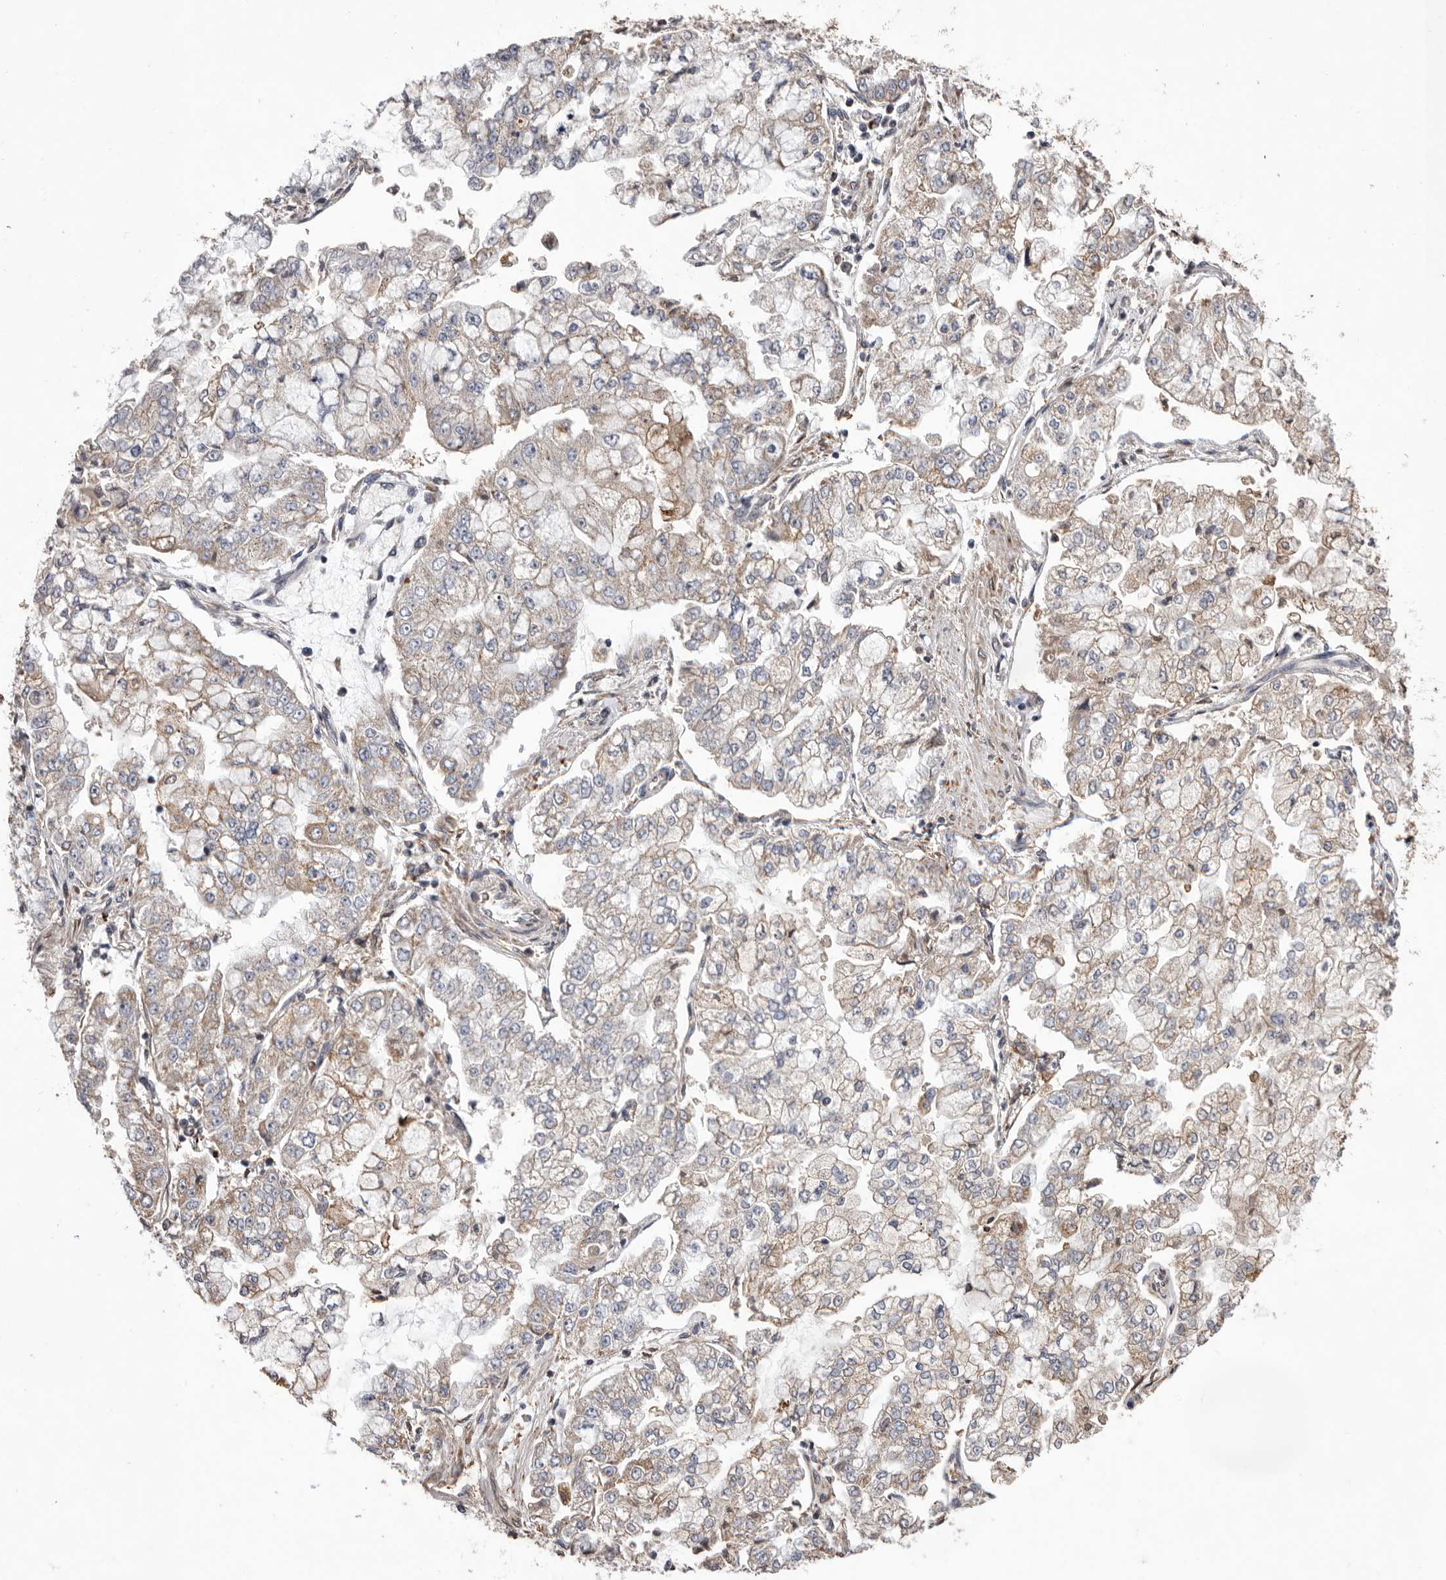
{"staining": {"intensity": "weak", "quantity": "25%-75%", "location": "cytoplasmic/membranous"}, "tissue": "stomach cancer", "cell_type": "Tumor cells", "image_type": "cancer", "snomed": [{"axis": "morphology", "description": "Adenocarcinoma, NOS"}, {"axis": "topography", "description": "Stomach"}], "caption": "Brown immunohistochemical staining in stomach adenocarcinoma shows weak cytoplasmic/membranous positivity in approximately 25%-75% of tumor cells.", "gene": "GADD45B", "patient": {"sex": "male", "age": 76}}